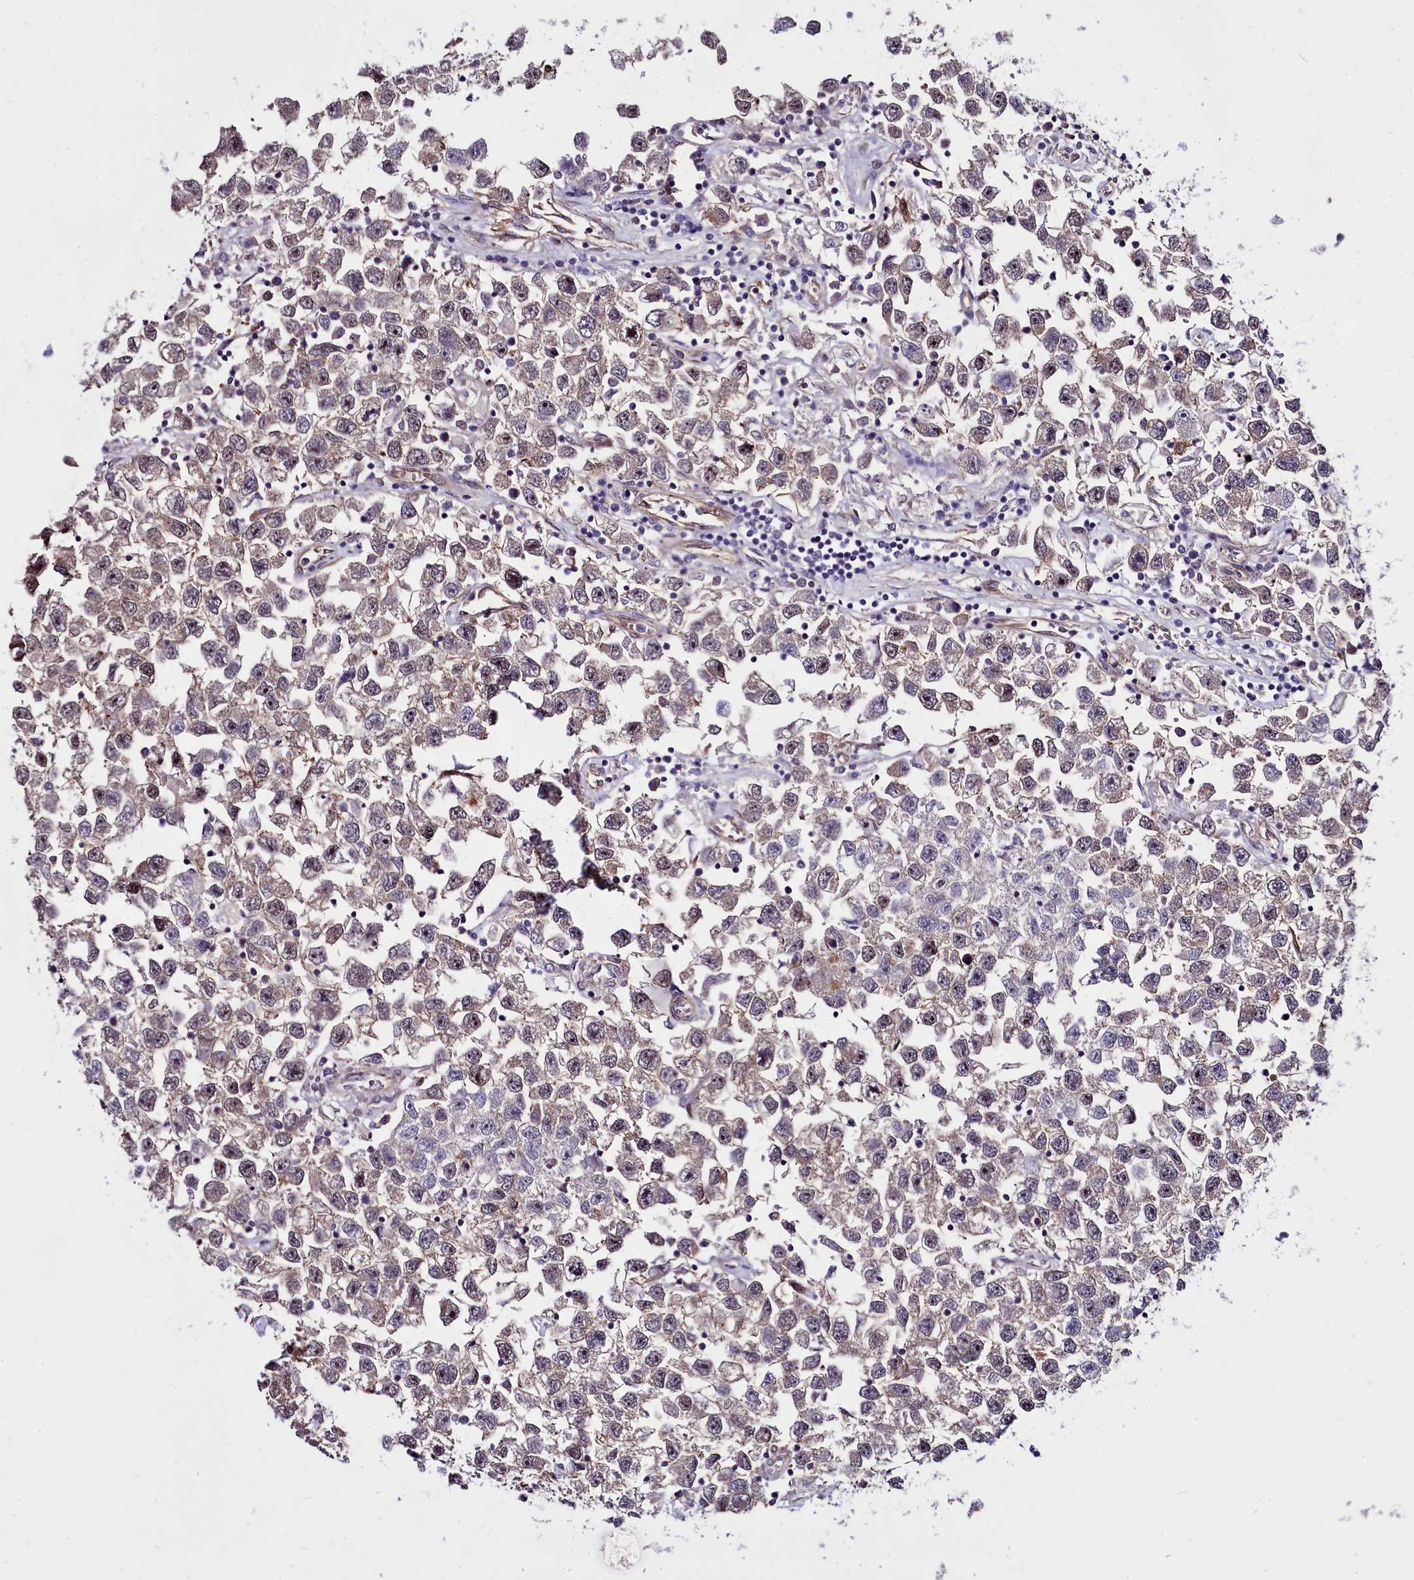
{"staining": {"intensity": "weak", "quantity": "25%-75%", "location": "cytoplasmic/membranous"}, "tissue": "testis cancer", "cell_type": "Tumor cells", "image_type": "cancer", "snomed": [{"axis": "morphology", "description": "Seminoma, NOS"}, {"axis": "topography", "description": "Testis"}], "caption": "The micrograph demonstrates a brown stain indicating the presence of a protein in the cytoplasmic/membranous of tumor cells in testis cancer (seminoma).", "gene": "BCAR1", "patient": {"sex": "male", "age": 26}}